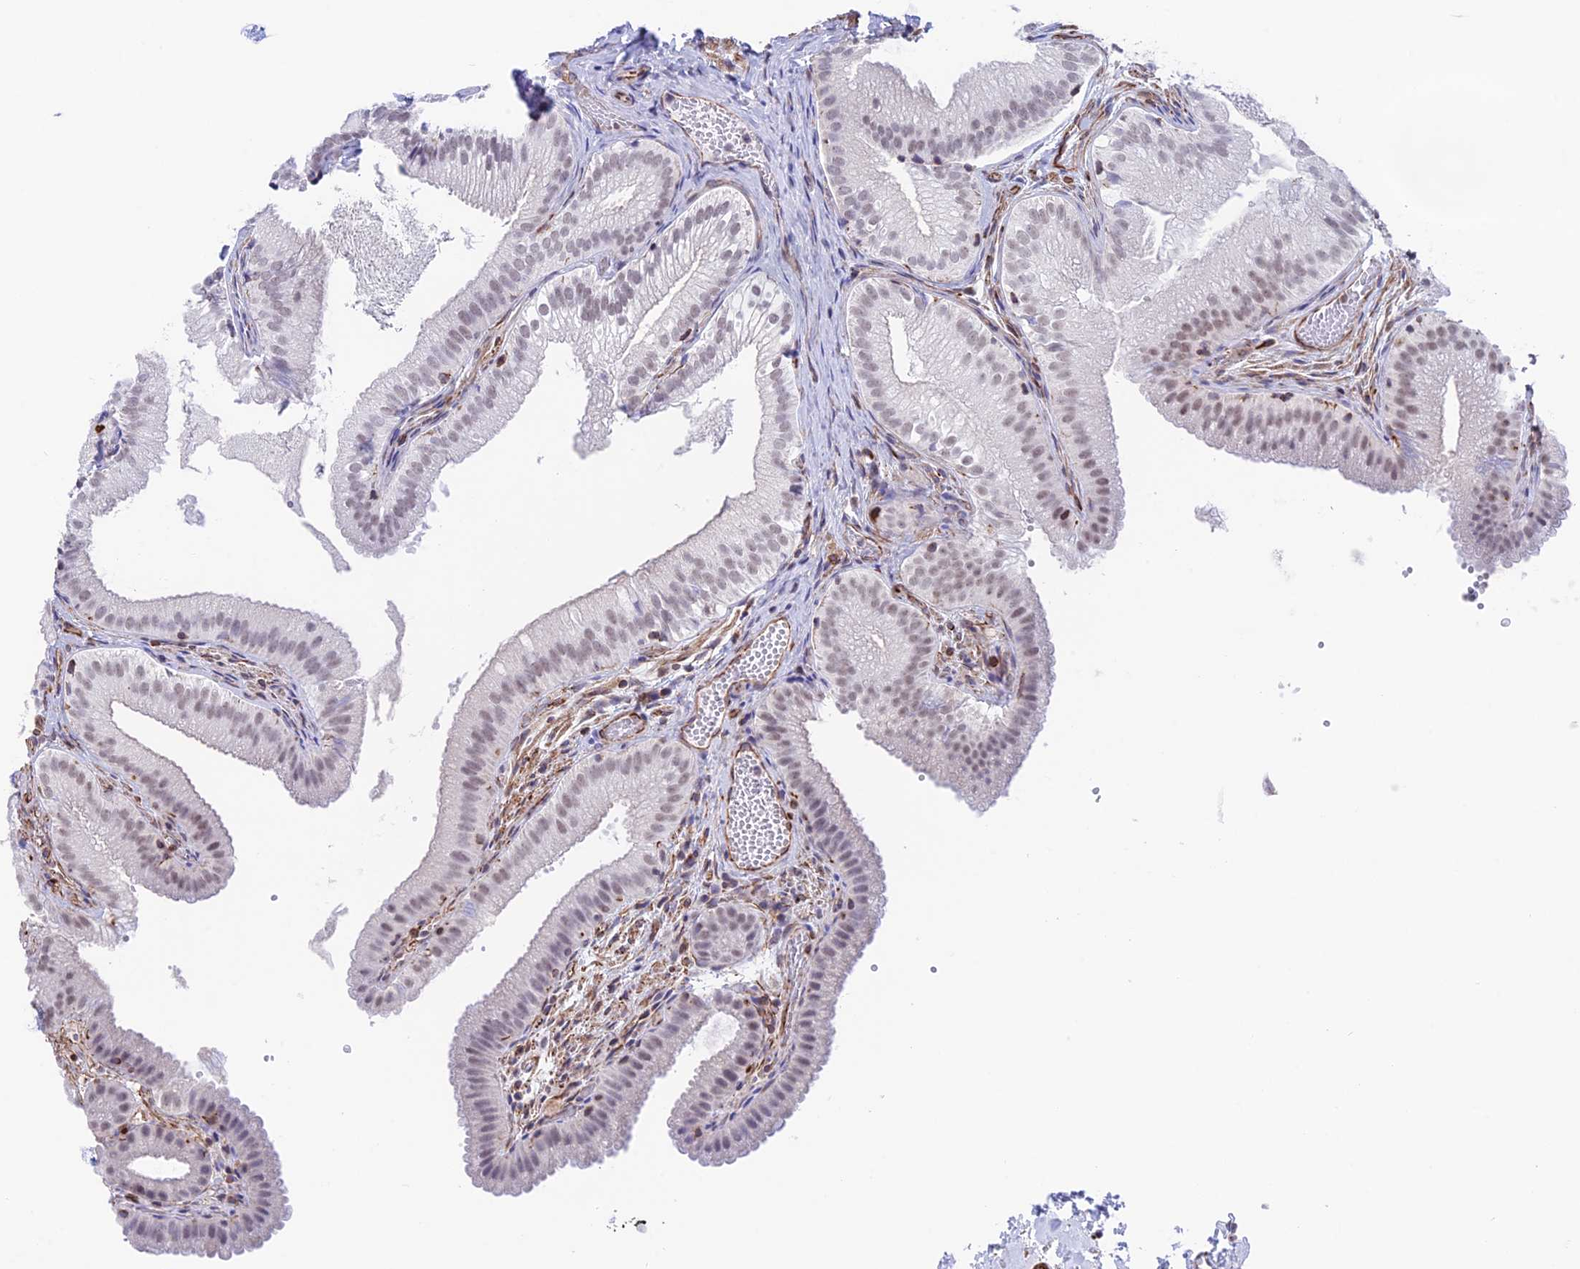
{"staining": {"intensity": "weak", "quantity": "25%-75%", "location": "nuclear"}, "tissue": "gallbladder", "cell_type": "Glandular cells", "image_type": "normal", "snomed": [{"axis": "morphology", "description": "Normal tissue, NOS"}, {"axis": "topography", "description": "Gallbladder"}], "caption": "Immunohistochemistry (IHC) of benign human gallbladder demonstrates low levels of weak nuclear positivity in approximately 25%-75% of glandular cells.", "gene": "ZNF652", "patient": {"sex": "female", "age": 30}}